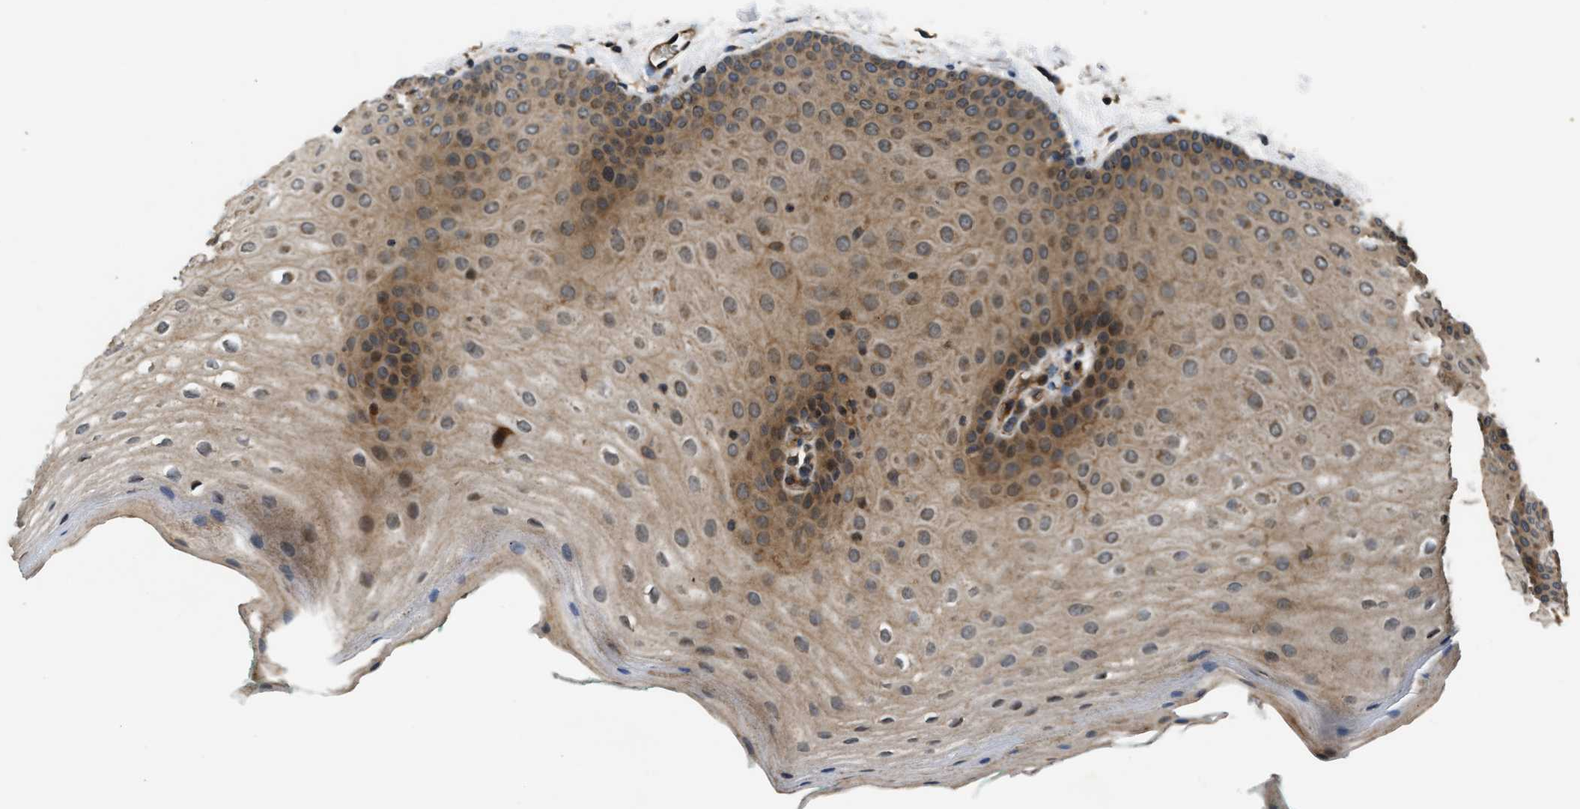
{"staining": {"intensity": "moderate", "quantity": ">75%", "location": "cytoplasmic/membranous"}, "tissue": "oral mucosa", "cell_type": "Squamous epithelial cells", "image_type": "normal", "snomed": [{"axis": "morphology", "description": "Normal tissue, NOS"}, {"axis": "topography", "description": "Skin"}, {"axis": "topography", "description": "Oral tissue"}], "caption": "Squamous epithelial cells display medium levels of moderate cytoplasmic/membranous positivity in approximately >75% of cells in unremarkable human oral mucosa. (brown staining indicates protein expression, while blue staining denotes nuclei).", "gene": "PNPLA8", "patient": {"sex": "male", "age": 84}}